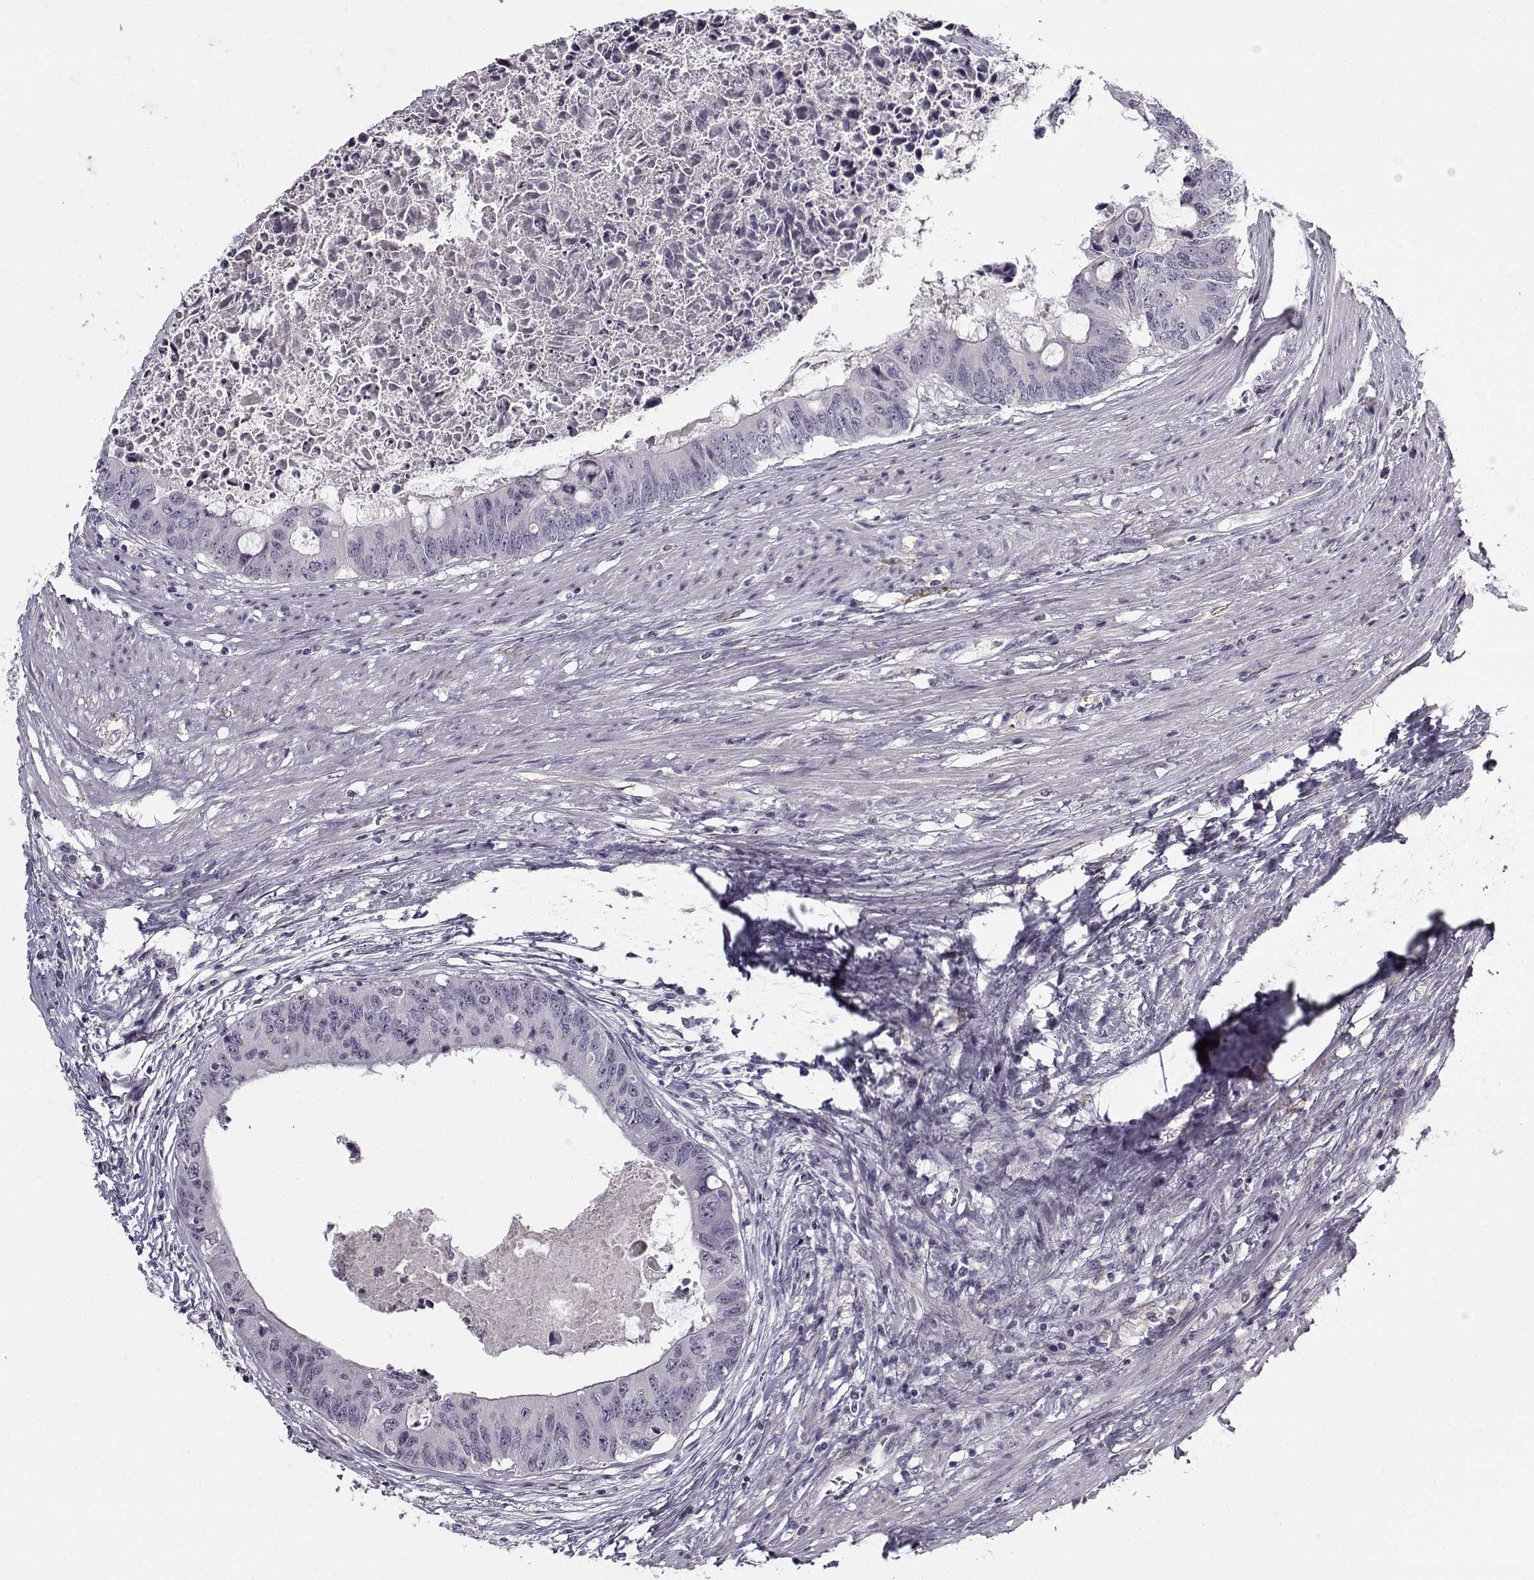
{"staining": {"intensity": "negative", "quantity": "none", "location": "none"}, "tissue": "colorectal cancer", "cell_type": "Tumor cells", "image_type": "cancer", "snomed": [{"axis": "morphology", "description": "Adenocarcinoma, NOS"}, {"axis": "topography", "description": "Rectum"}], "caption": "Immunohistochemistry of colorectal cancer reveals no staining in tumor cells.", "gene": "SNCA", "patient": {"sex": "male", "age": 59}}